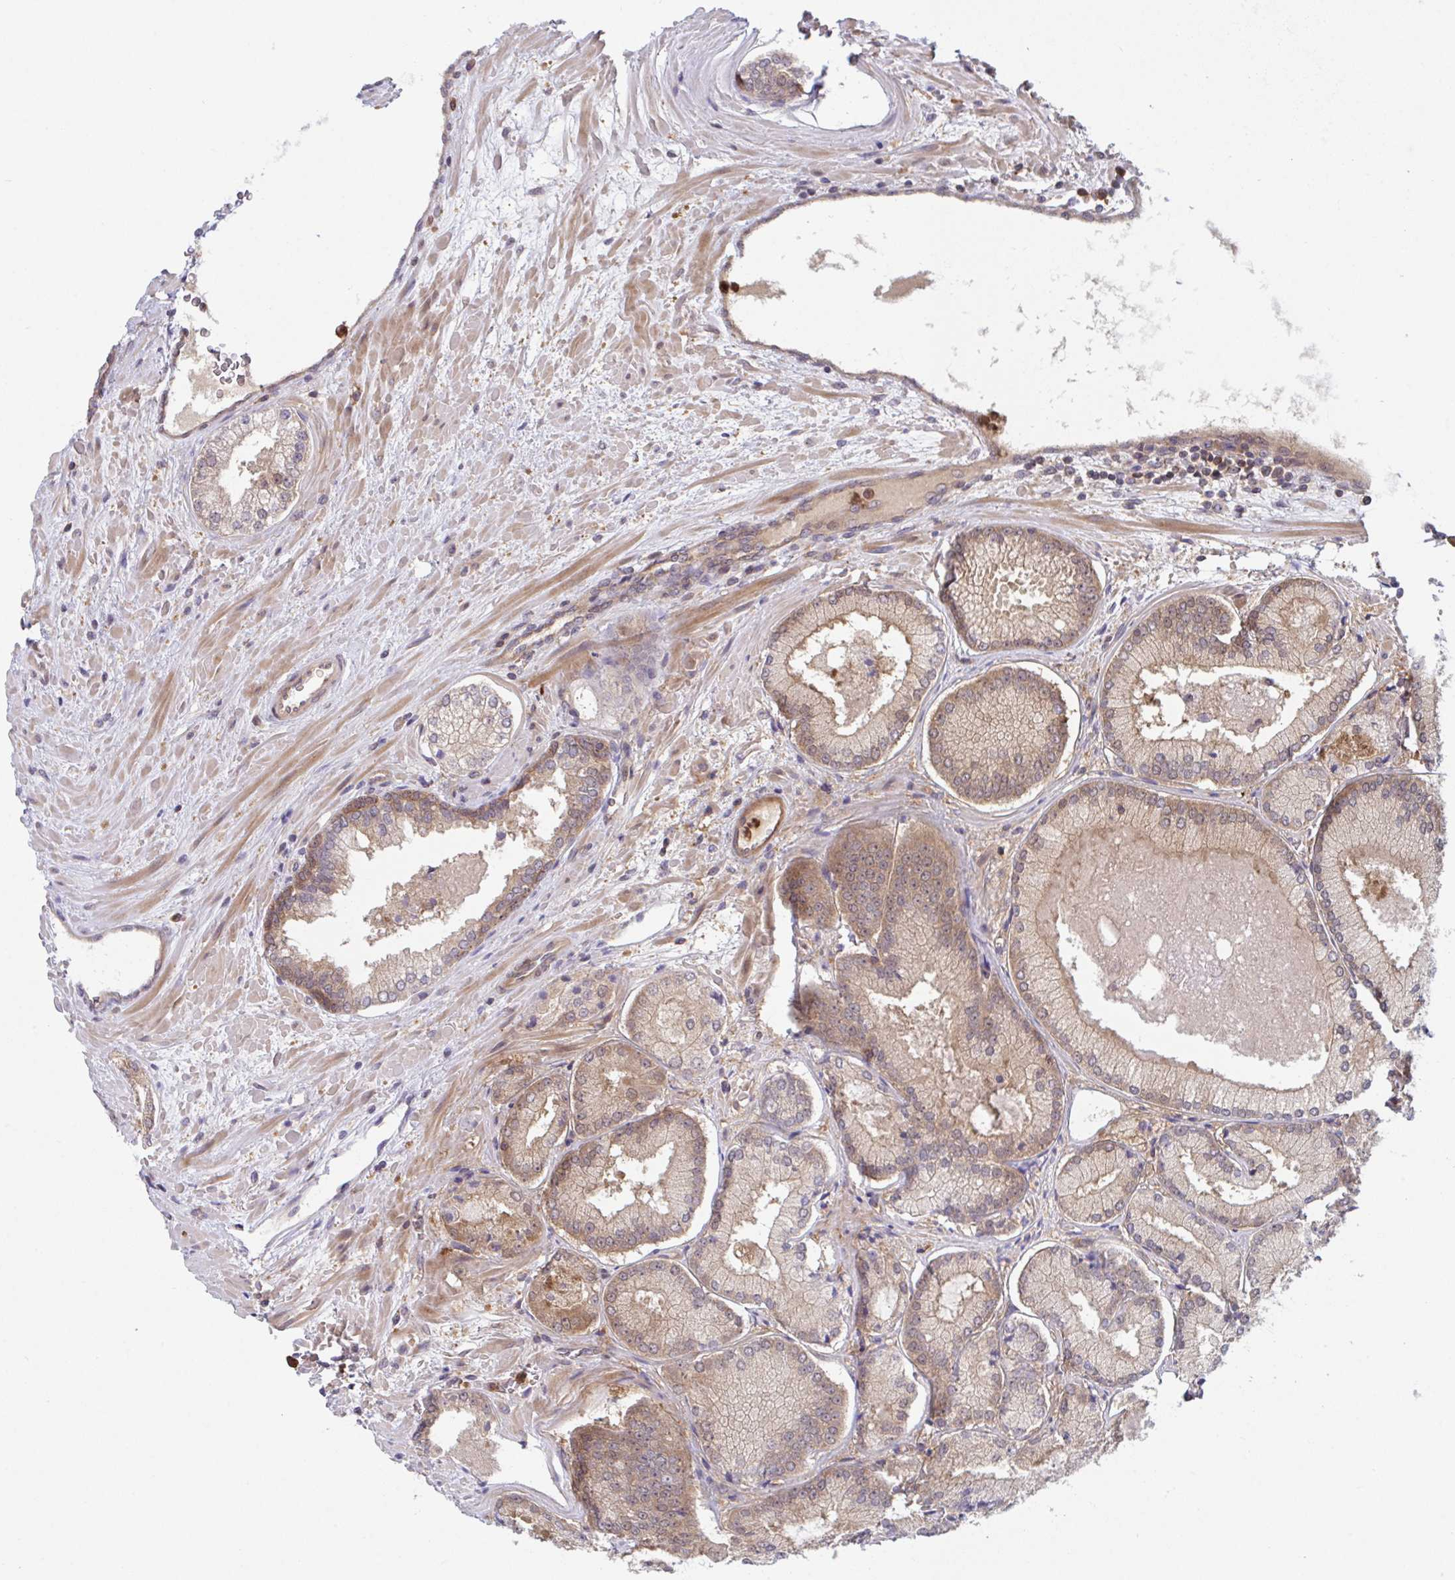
{"staining": {"intensity": "moderate", "quantity": ">75%", "location": "cytoplasmic/membranous,nuclear"}, "tissue": "prostate cancer", "cell_type": "Tumor cells", "image_type": "cancer", "snomed": [{"axis": "morphology", "description": "Adenocarcinoma, High grade"}, {"axis": "topography", "description": "Prostate"}], "caption": "Prostate cancer stained with IHC displays moderate cytoplasmic/membranous and nuclear staining in approximately >75% of tumor cells. The staining was performed using DAB (3,3'-diaminobenzidine), with brown indicating positive protein expression. Nuclei are stained blue with hematoxylin.", "gene": "LMNTD2", "patient": {"sex": "male", "age": 73}}